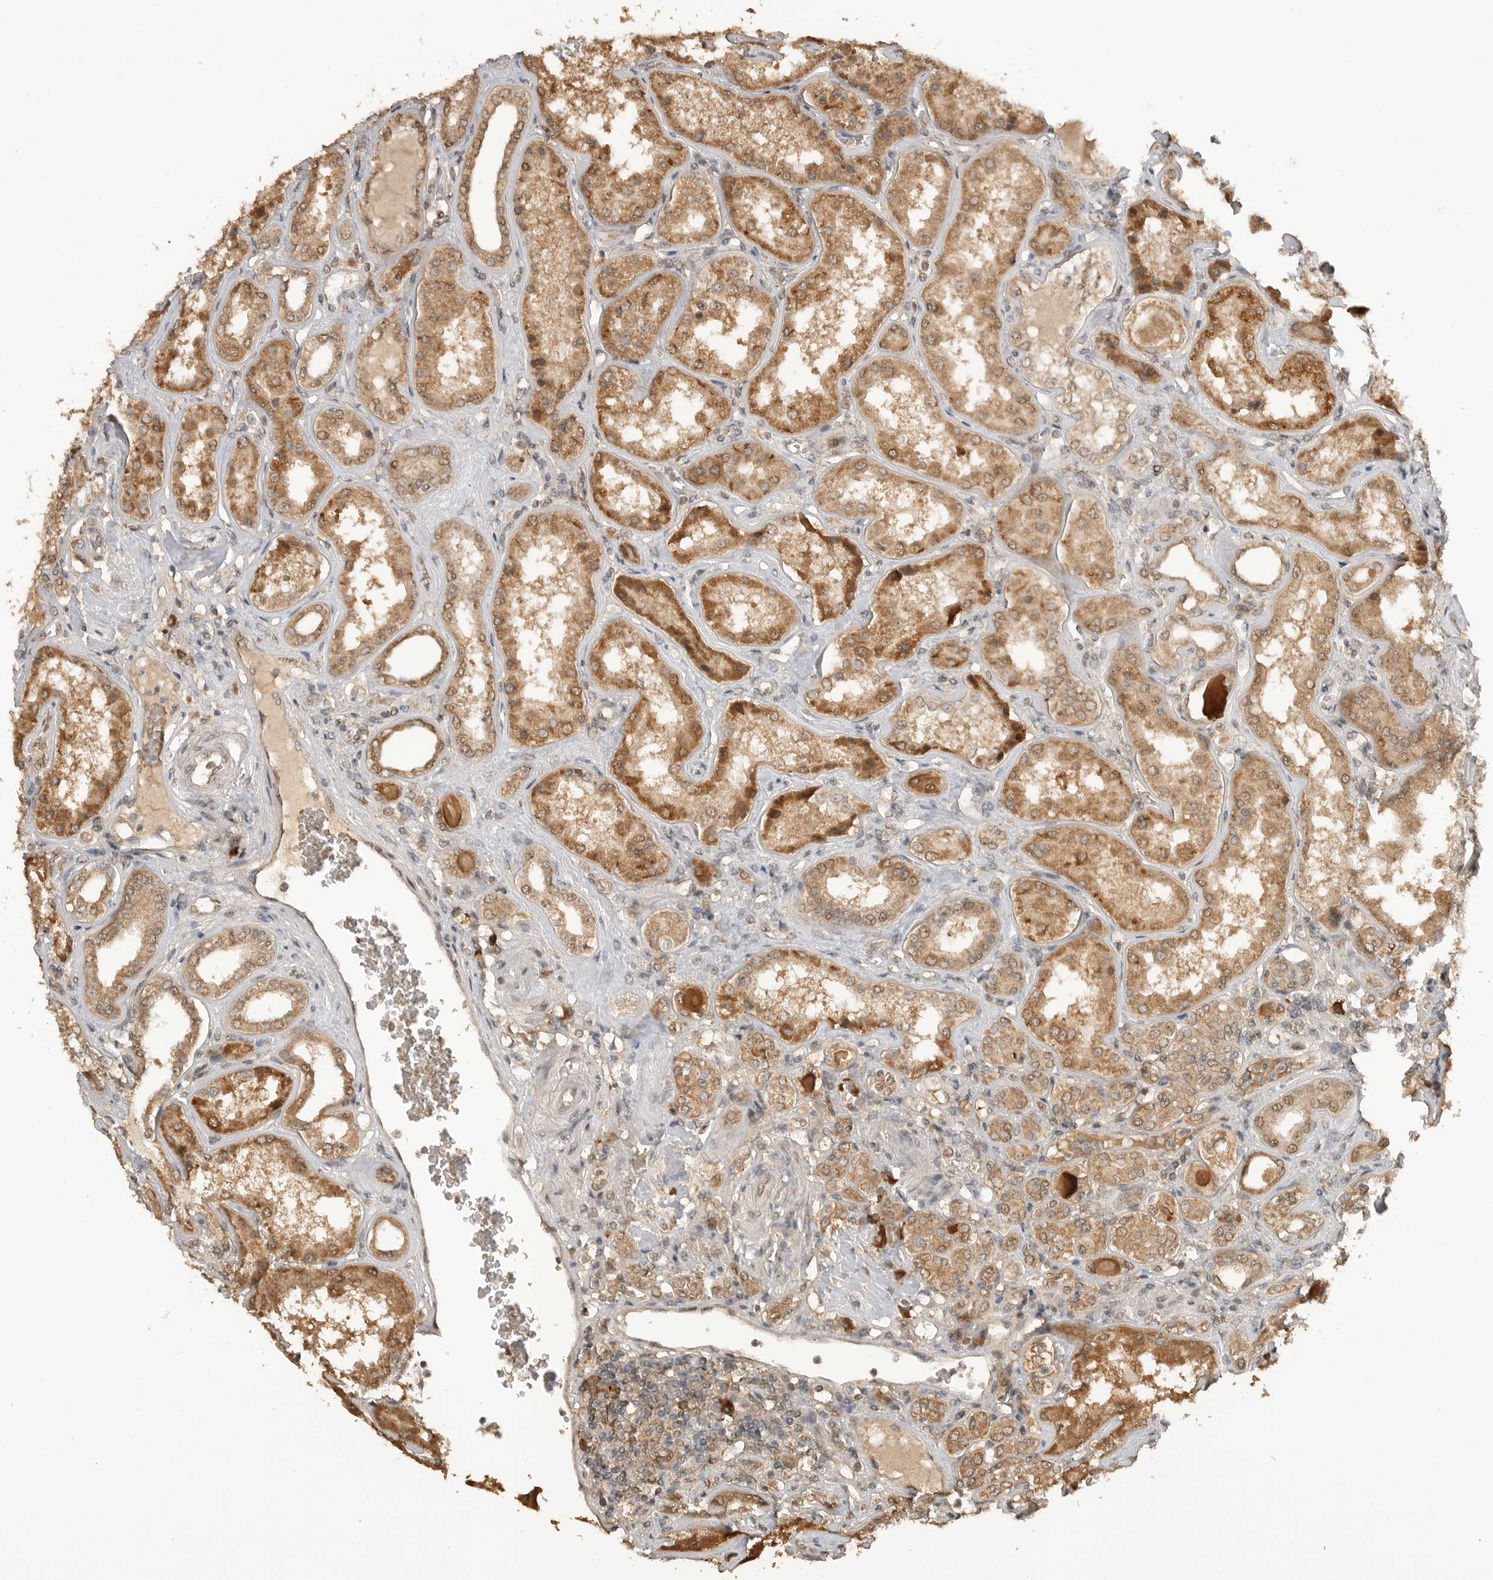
{"staining": {"intensity": "weak", "quantity": "25%-75%", "location": "nuclear"}, "tissue": "kidney", "cell_type": "Cells in glomeruli", "image_type": "normal", "snomed": [{"axis": "morphology", "description": "Normal tissue, NOS"}, {"axis": "topography", "description": "Kidney"}], "caption": "High-magnification brightfield microscopy of unremarkable kidney stained with DAB (3,3'-diaminobenzidine) (brown) and counterstained with hematoxylin (blue). cells in glomeruli exhibit weak nuclear staining is seen in approximately25%-75% of cells.", "gene": "ASPSCR1", "patient": {"sex": "female", "age": 56}}